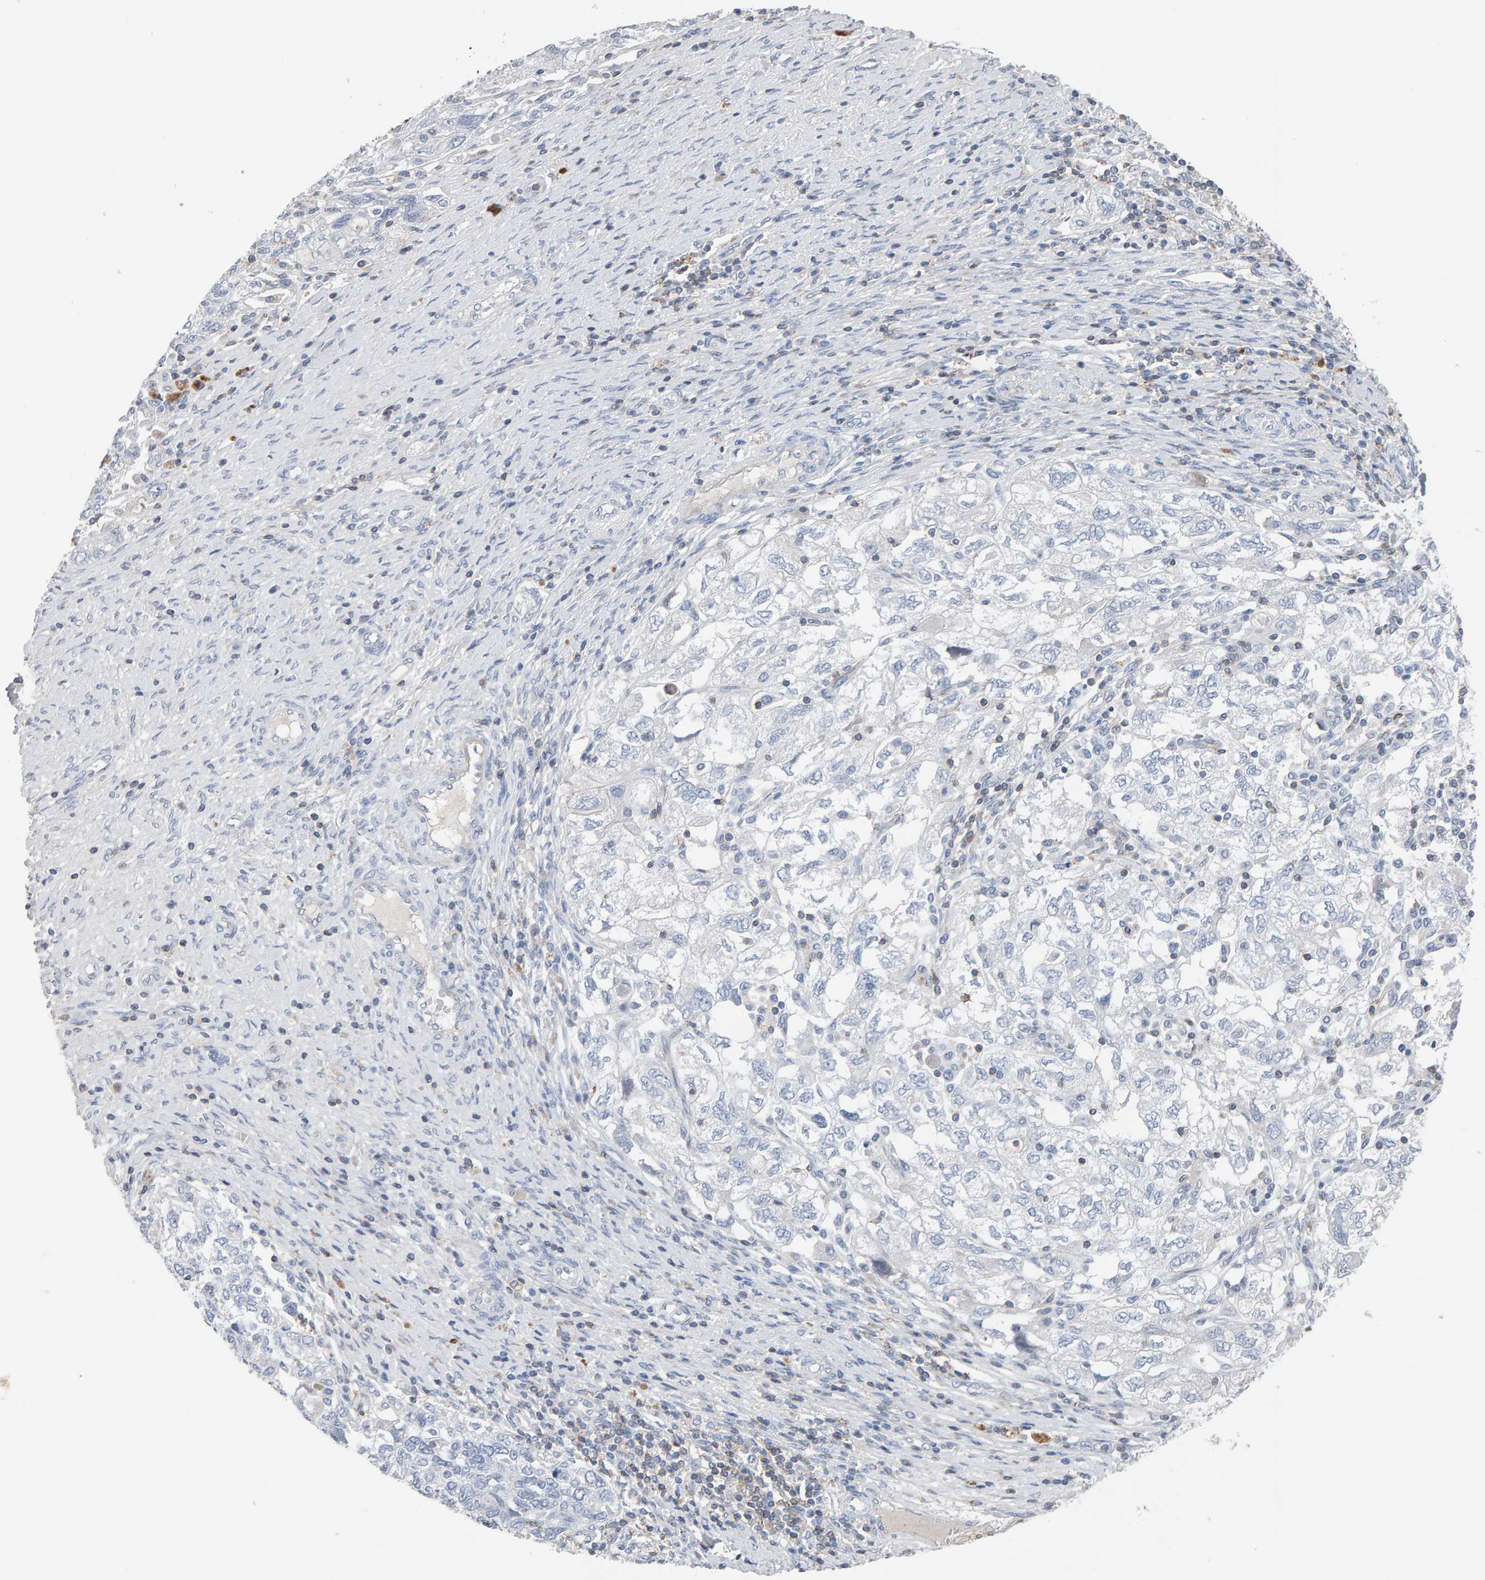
{"staining": {"intensity": "negative", "quantity": "none", "location": "none"}, "tissue": "ovarian cancer", "cell_type": "Tumor cells", "image_type": "cancer", "snomed": [{"axis": "morphology", "description": "Carcinoma, NOS"}, {"axis": "morphology", "description": "Cystadenocarcinoma, serous, NOS"}, {"axis": "topography", "description": "Ovary"}], "caption": "This is a histopathology image of IHC staining of ovarian cancer, which shows no positivity in tumor cells. (DAB immunohistochemistry with hematoxylin counter stain).", "gene": "FYN", "patient": {"sex": "female", "age": 69}}